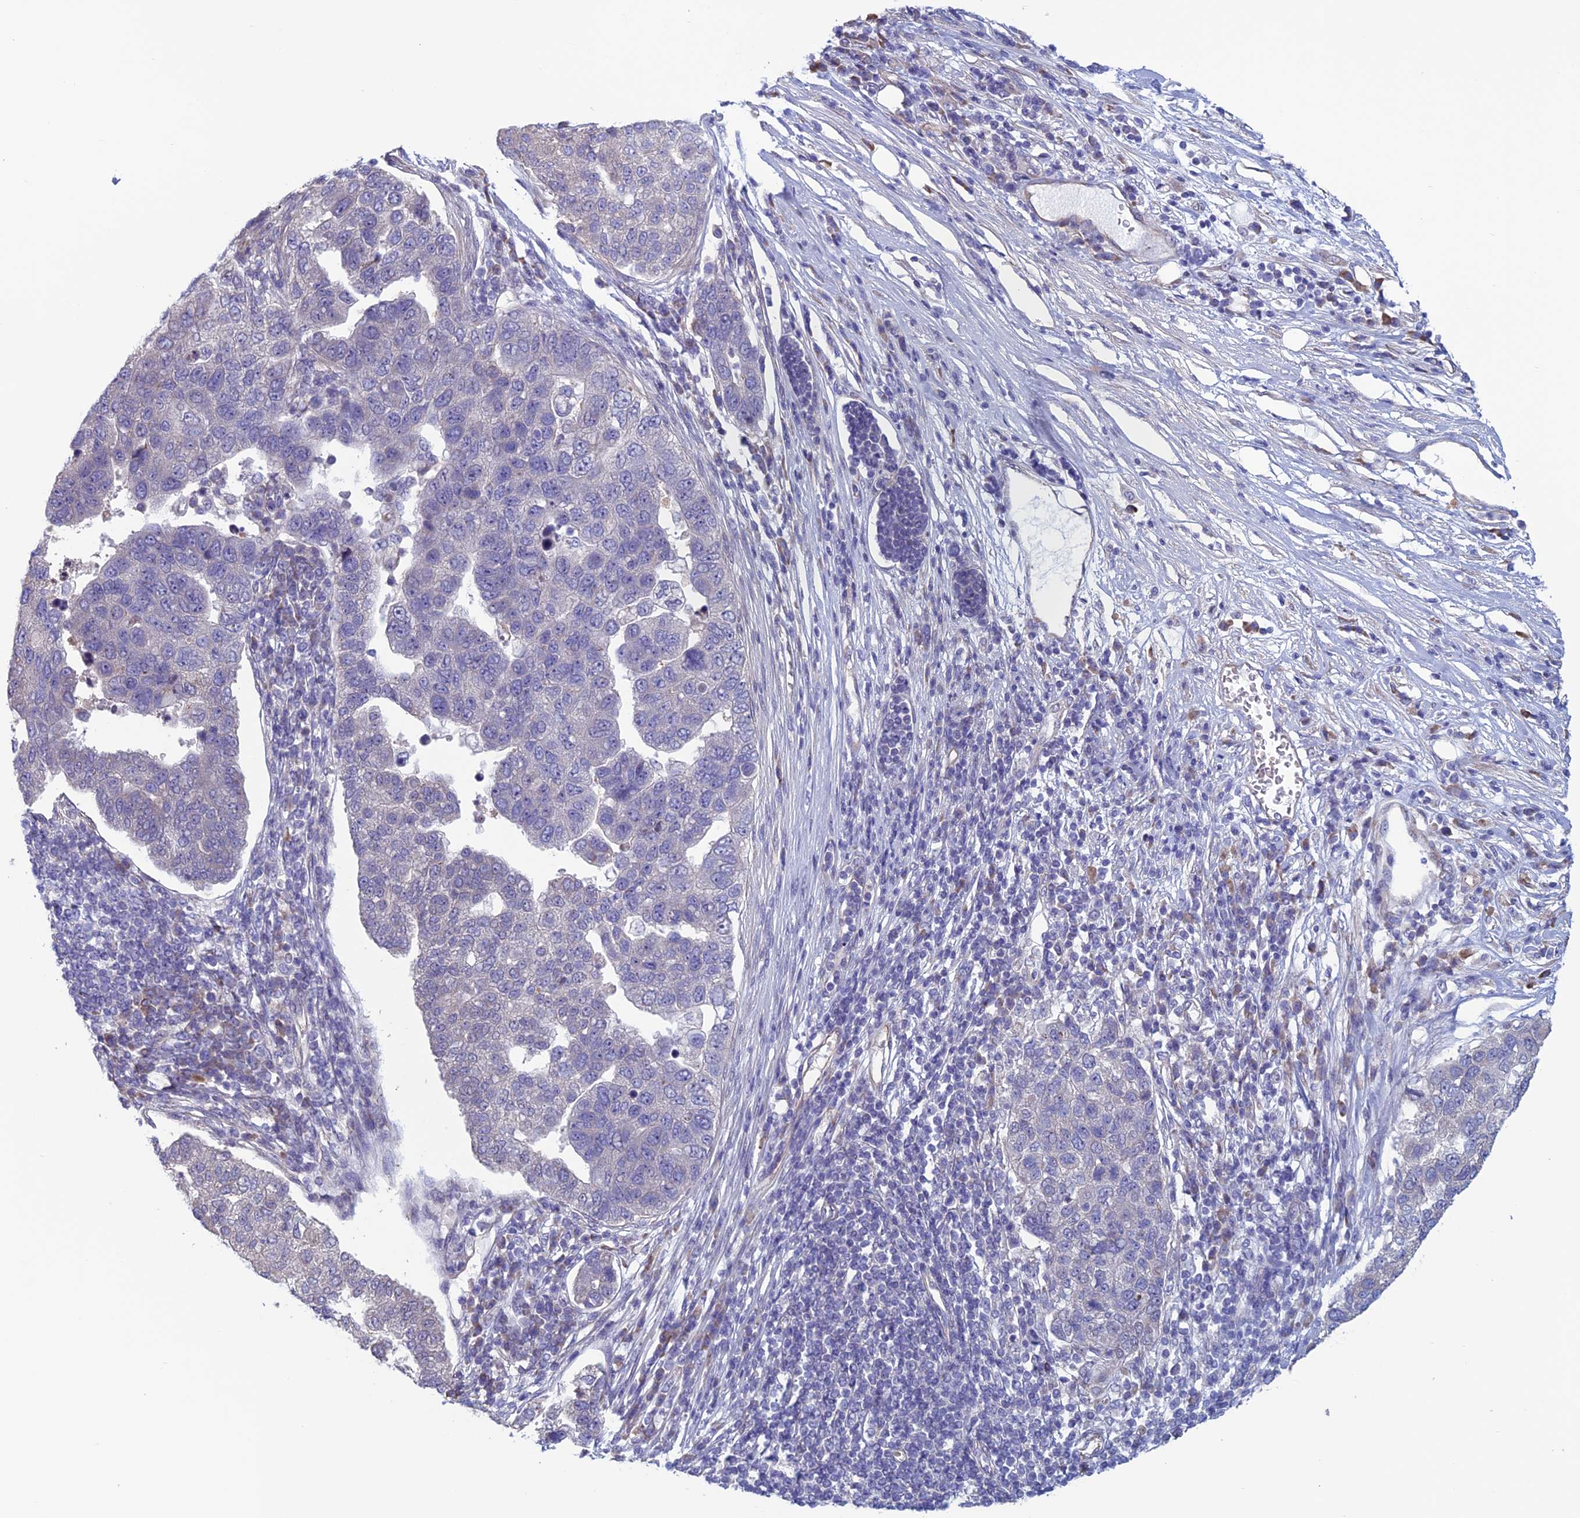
{"staining": {"intensity": "negative", "quantity": "none", "location": "none"}, "tissue": "pancreatic cancer", "cell_type": "Tumor cells", "image_type": "cancer", "snomed": [{"axis": "morphology", "description": "Adenocarcinoma, NOS"}, {"axis": "topography", "description": "Pancreas"}], "caption": "A photomicrograph of human pancreatic cancer is negative for staining in tumor cells.", "gene": "BCL2L10", "patient": {"sex": "female", "age": 61}}